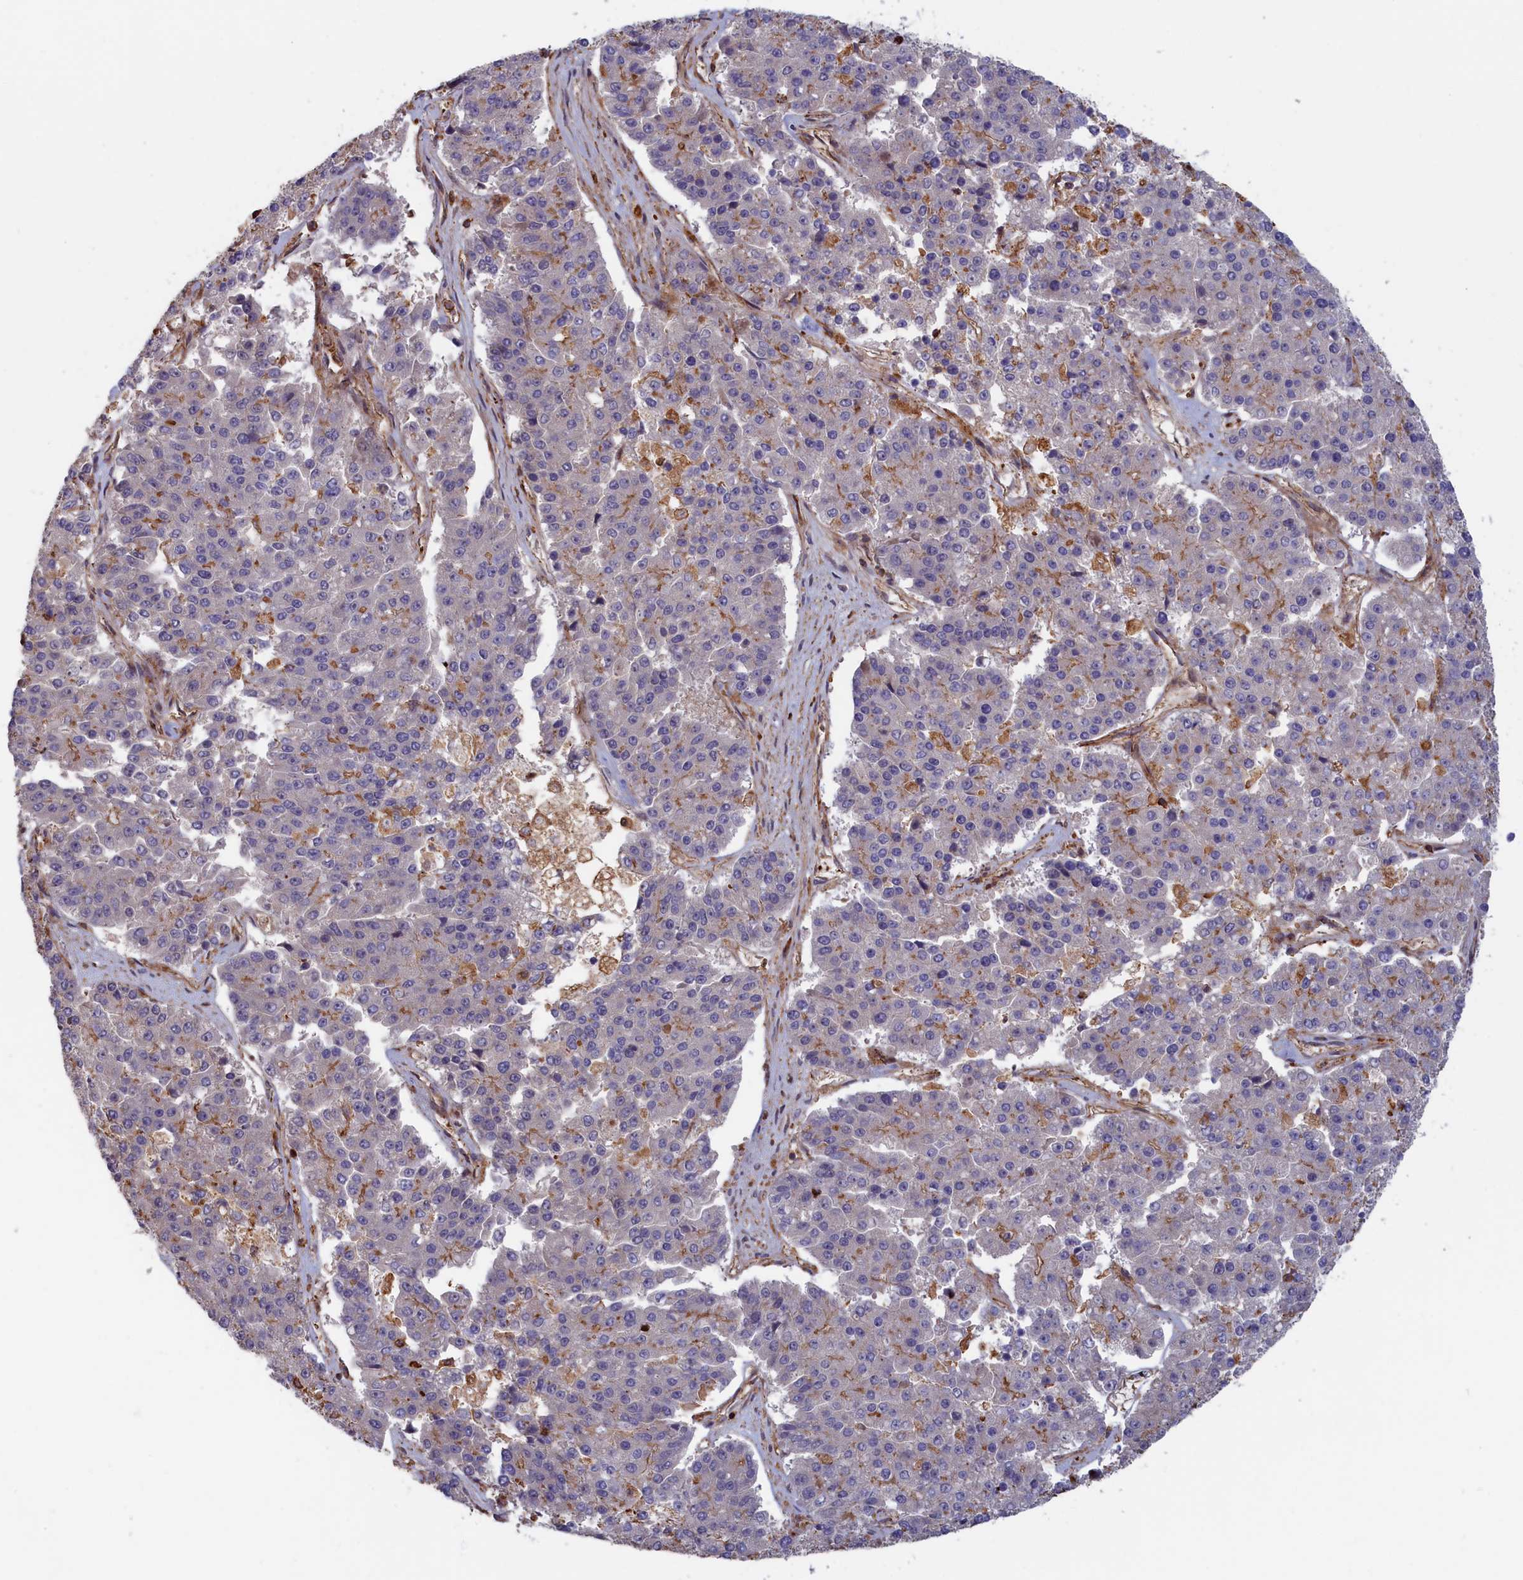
{"staining": {"intensity": "negative", "quantity": "none", "location": "none"}, "tissue": "pancreatic cancer", "cell_type": "Tumor cells", "image_type": "cancer", "snomed": [{"axis": "morphology", "description": "Adenocarcinoma, NOS"}, {"axis": "topography", "description": "Pancreas"}], "caption": "This micrograph is of adenocarcinoma (pancreatic) stained with immunohistochemistry (IHC) to label a protein in brown with the nuclei are counter-stained blue. There is no staining in tumor cells.", "gene": "ANKRD27", "patient": {"sex": "male", "age": 50}}